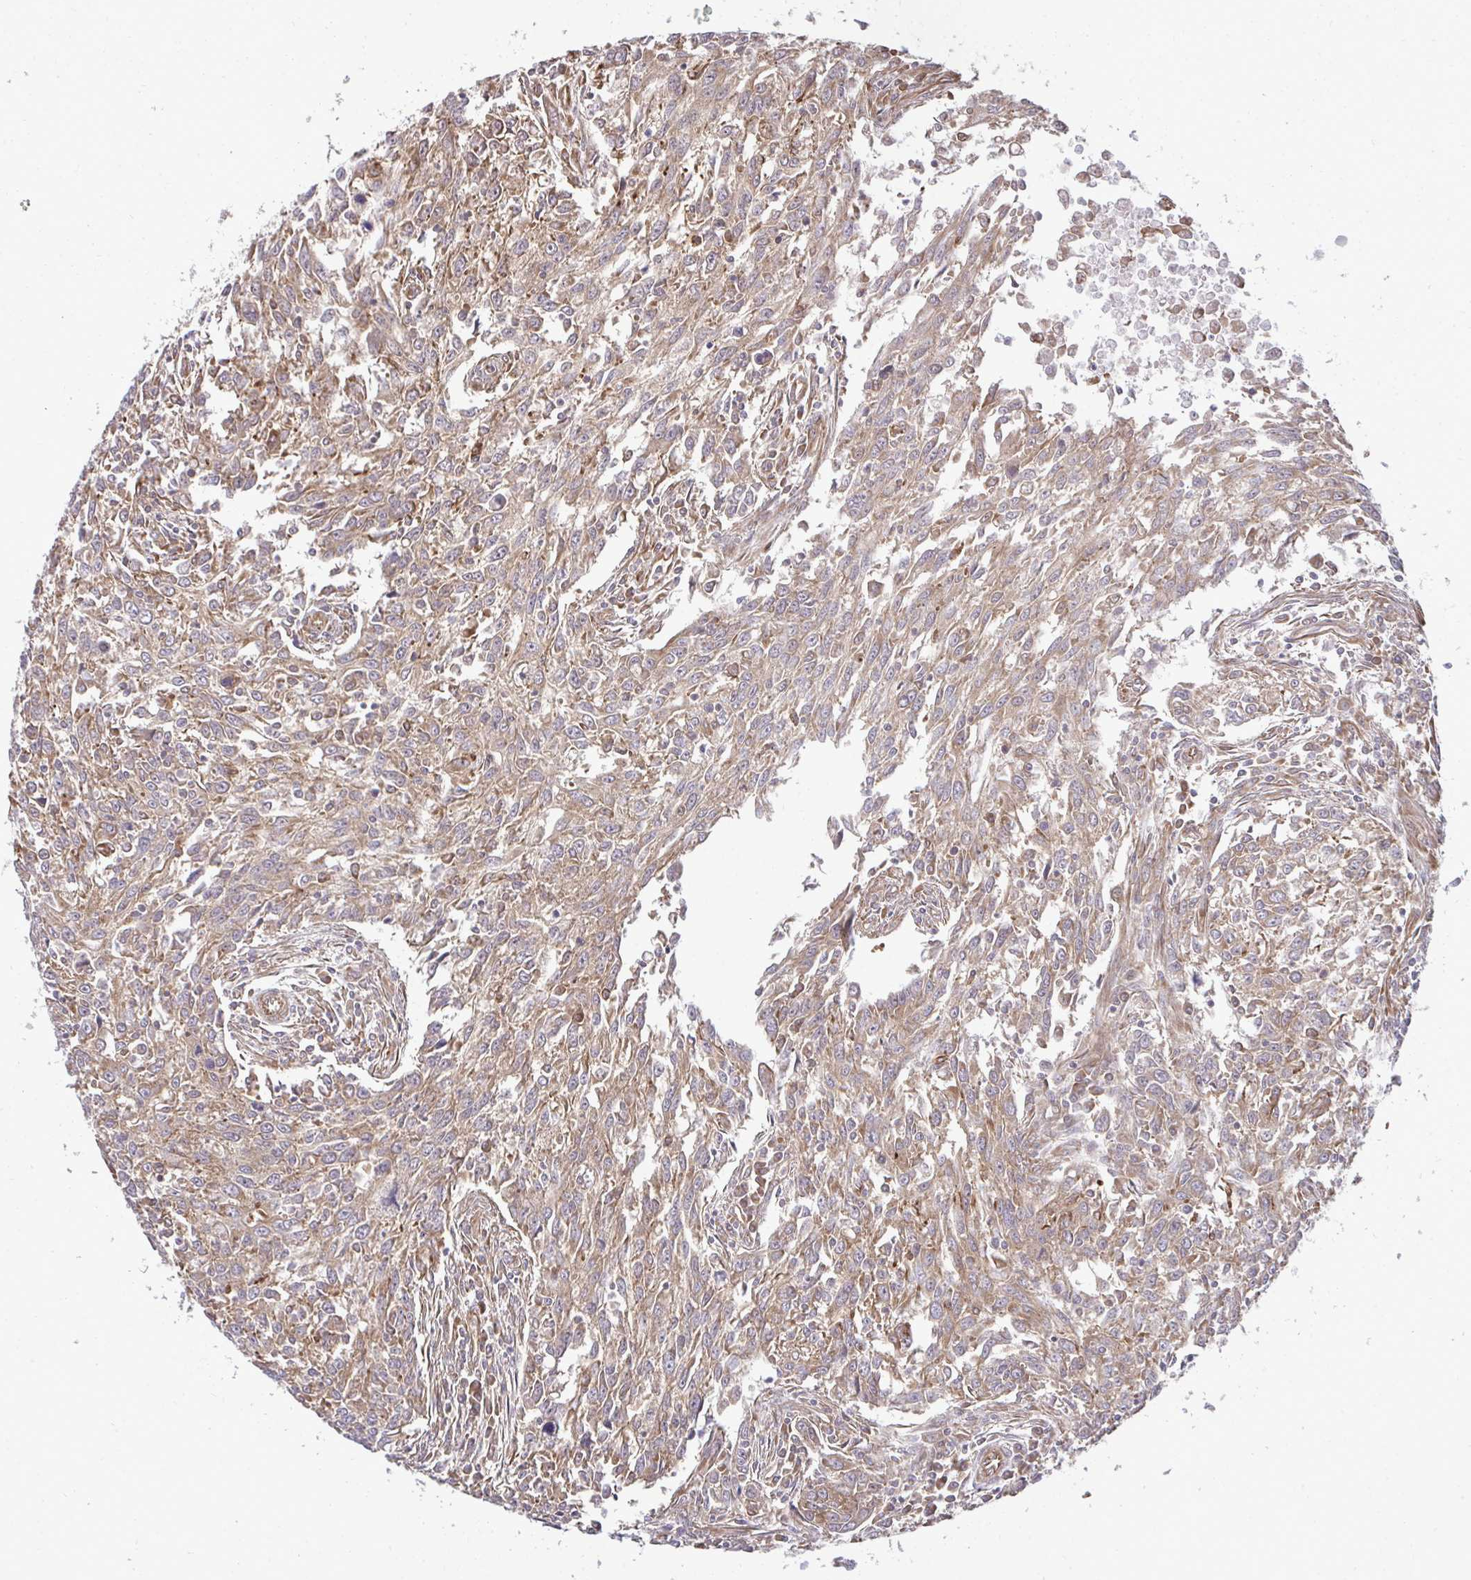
{"staining": {"intensity": "moderate", "quantity": ">75%", "location": "cytoplasmic/membranous"}, "tissue": "breast cancer", "cell_type": "Tumor cells", "image_type": "cancer", "snomed": [{"axis": "morphology", "description": "Duct carcinoma"}, {"axis": "topography", "description": "Breast"}], "caption": "Immunohistochemistry (IHC) micrograph of human infiltrating ductal carcinoma (breast) stained for a protein (brown), which demonstrates medium levels of moderate cytoplasmic/membranous staining in about >75% of tumor cells.", "gene": "RPS15", "patient": {"sex": "female", "age": 50}}